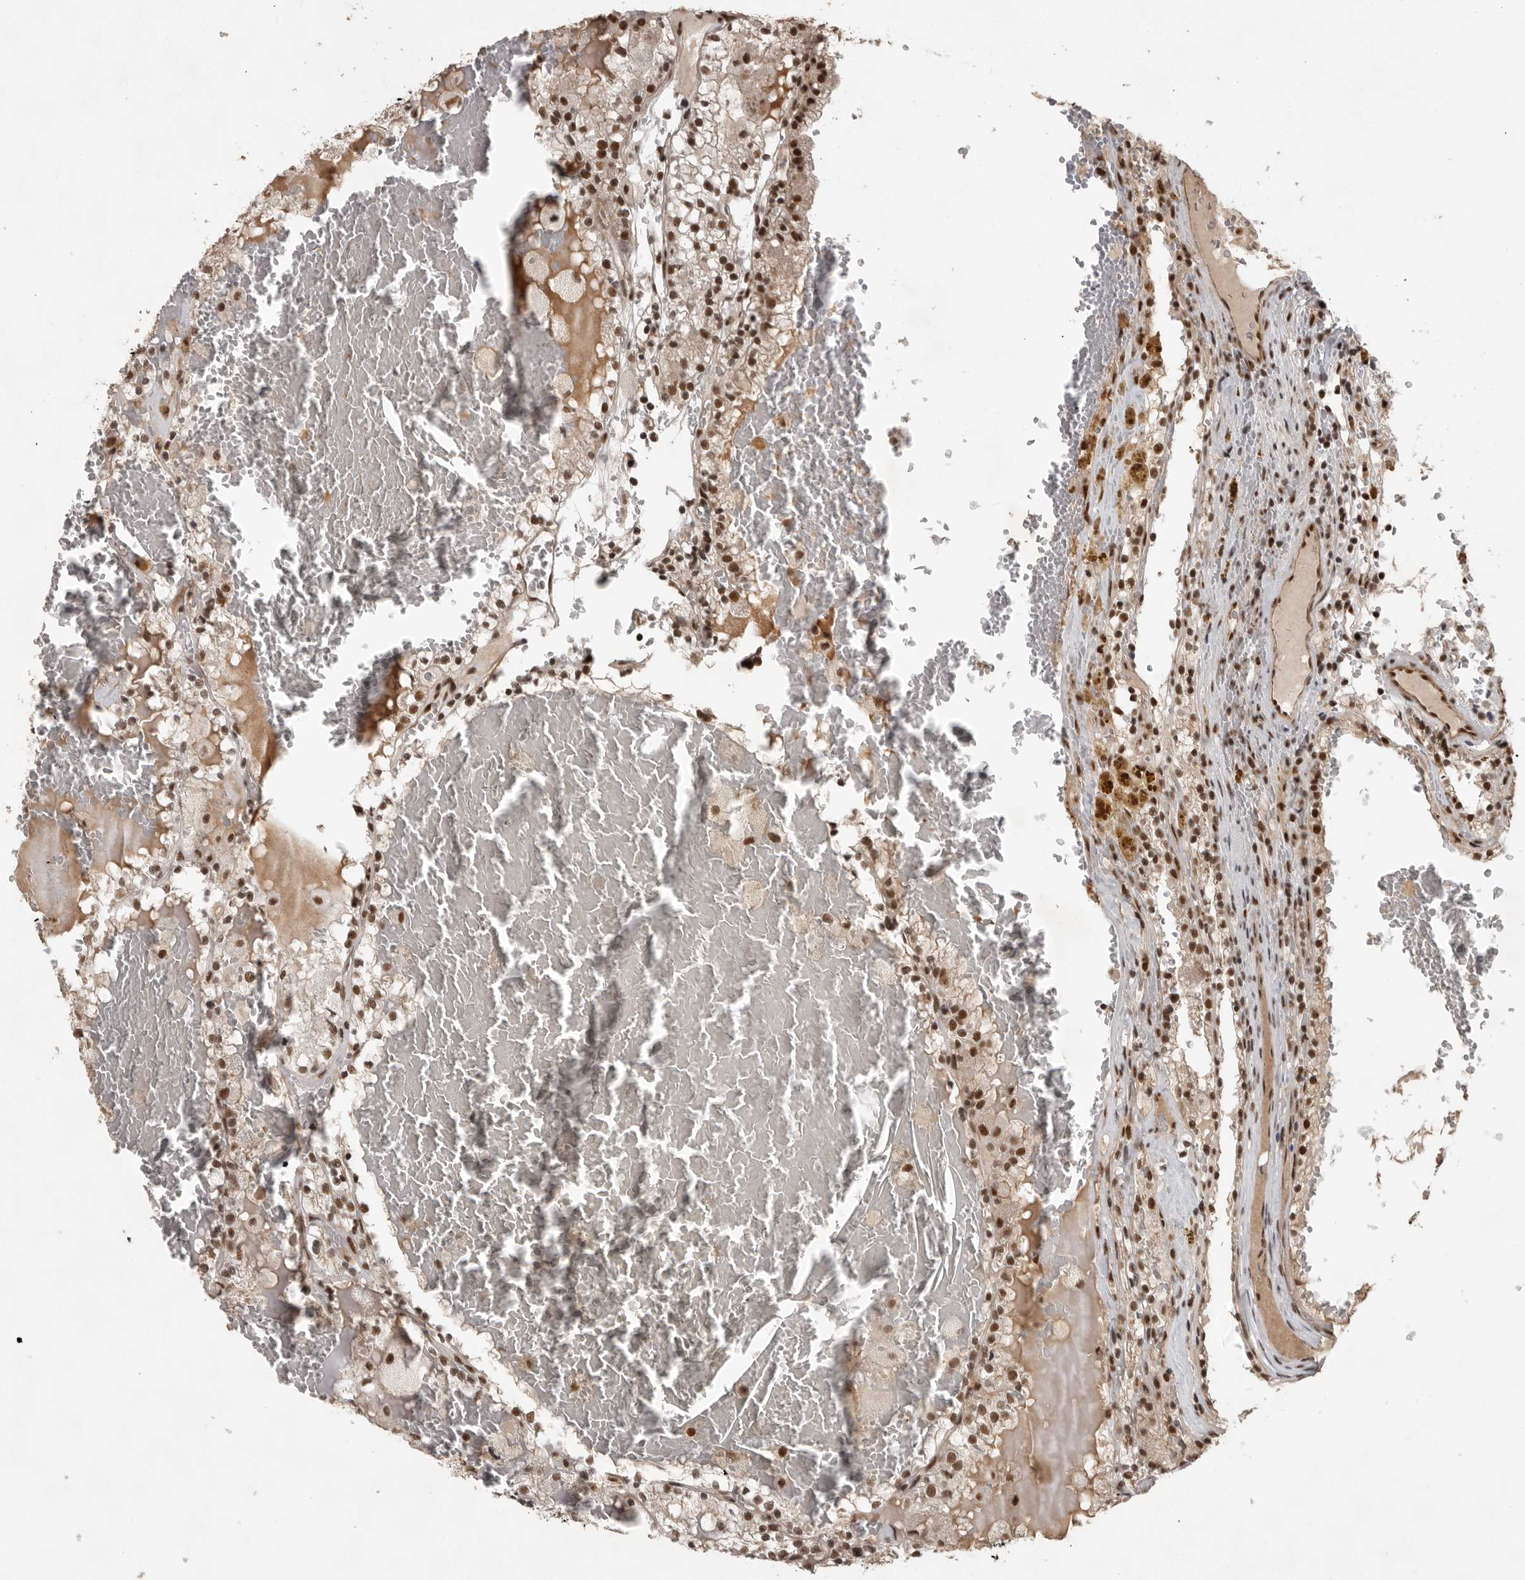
{"staining": {"intensity": "strong", "quantity": ">75%", "location": "nuclear"}, "tissue": "renal cancer", "cell_type": "Tumor cells", "image_type": "cancer", "snomed": [{"axis": "morphology", "description": "Adenocarcinoma, NOS"}, {"axis": "topography", "description": "Kidney"}], "caption": "Immunohistochemical staining of renal cancer demonstrates high levels of strong nuclear protein expression in about >75% of tumor cells. The staining was performed using DAB (3,3'-diaminobenzidine), with brown indicating positive protein expression. Nuclei are stained blue with hematoxylin.", "gene": "CBLL1", "patient": {"sex": "female", "age": 56}}